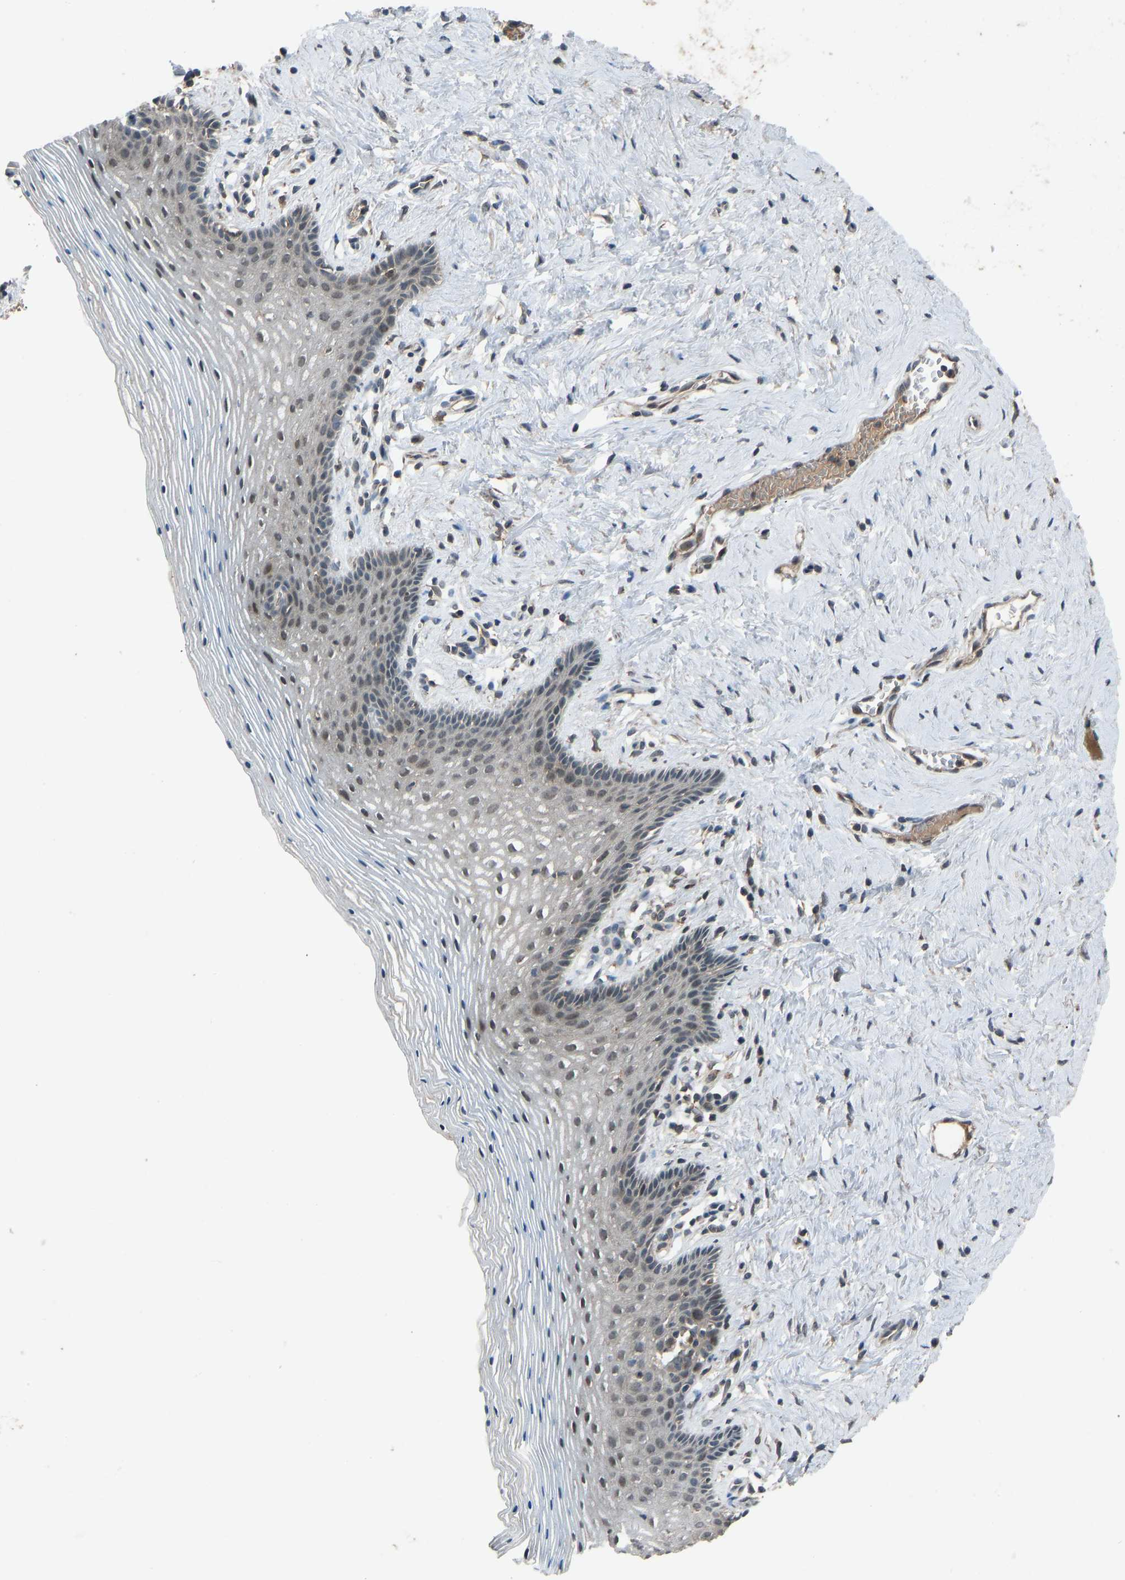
{"staining": {"intensity": "weak", "quantity": "25%-75%", "location": "nuclear"}, "tissue": "vagina", "cell_type": "Squamous epithelial cells", "image_type": "normal", "snomed": [{"axis": "morphology", "description": "Normal tissue, NOS"}, {"axis": "topography", "description": "Vagina"}], "caption": "This is a histology image of IHC staining of unremarkable vagina, which shows weak expression in the nuclear of squamous epithelial cells.", "gene": "SLC43A1", "patient": {"sex": "female", "age": 32}}